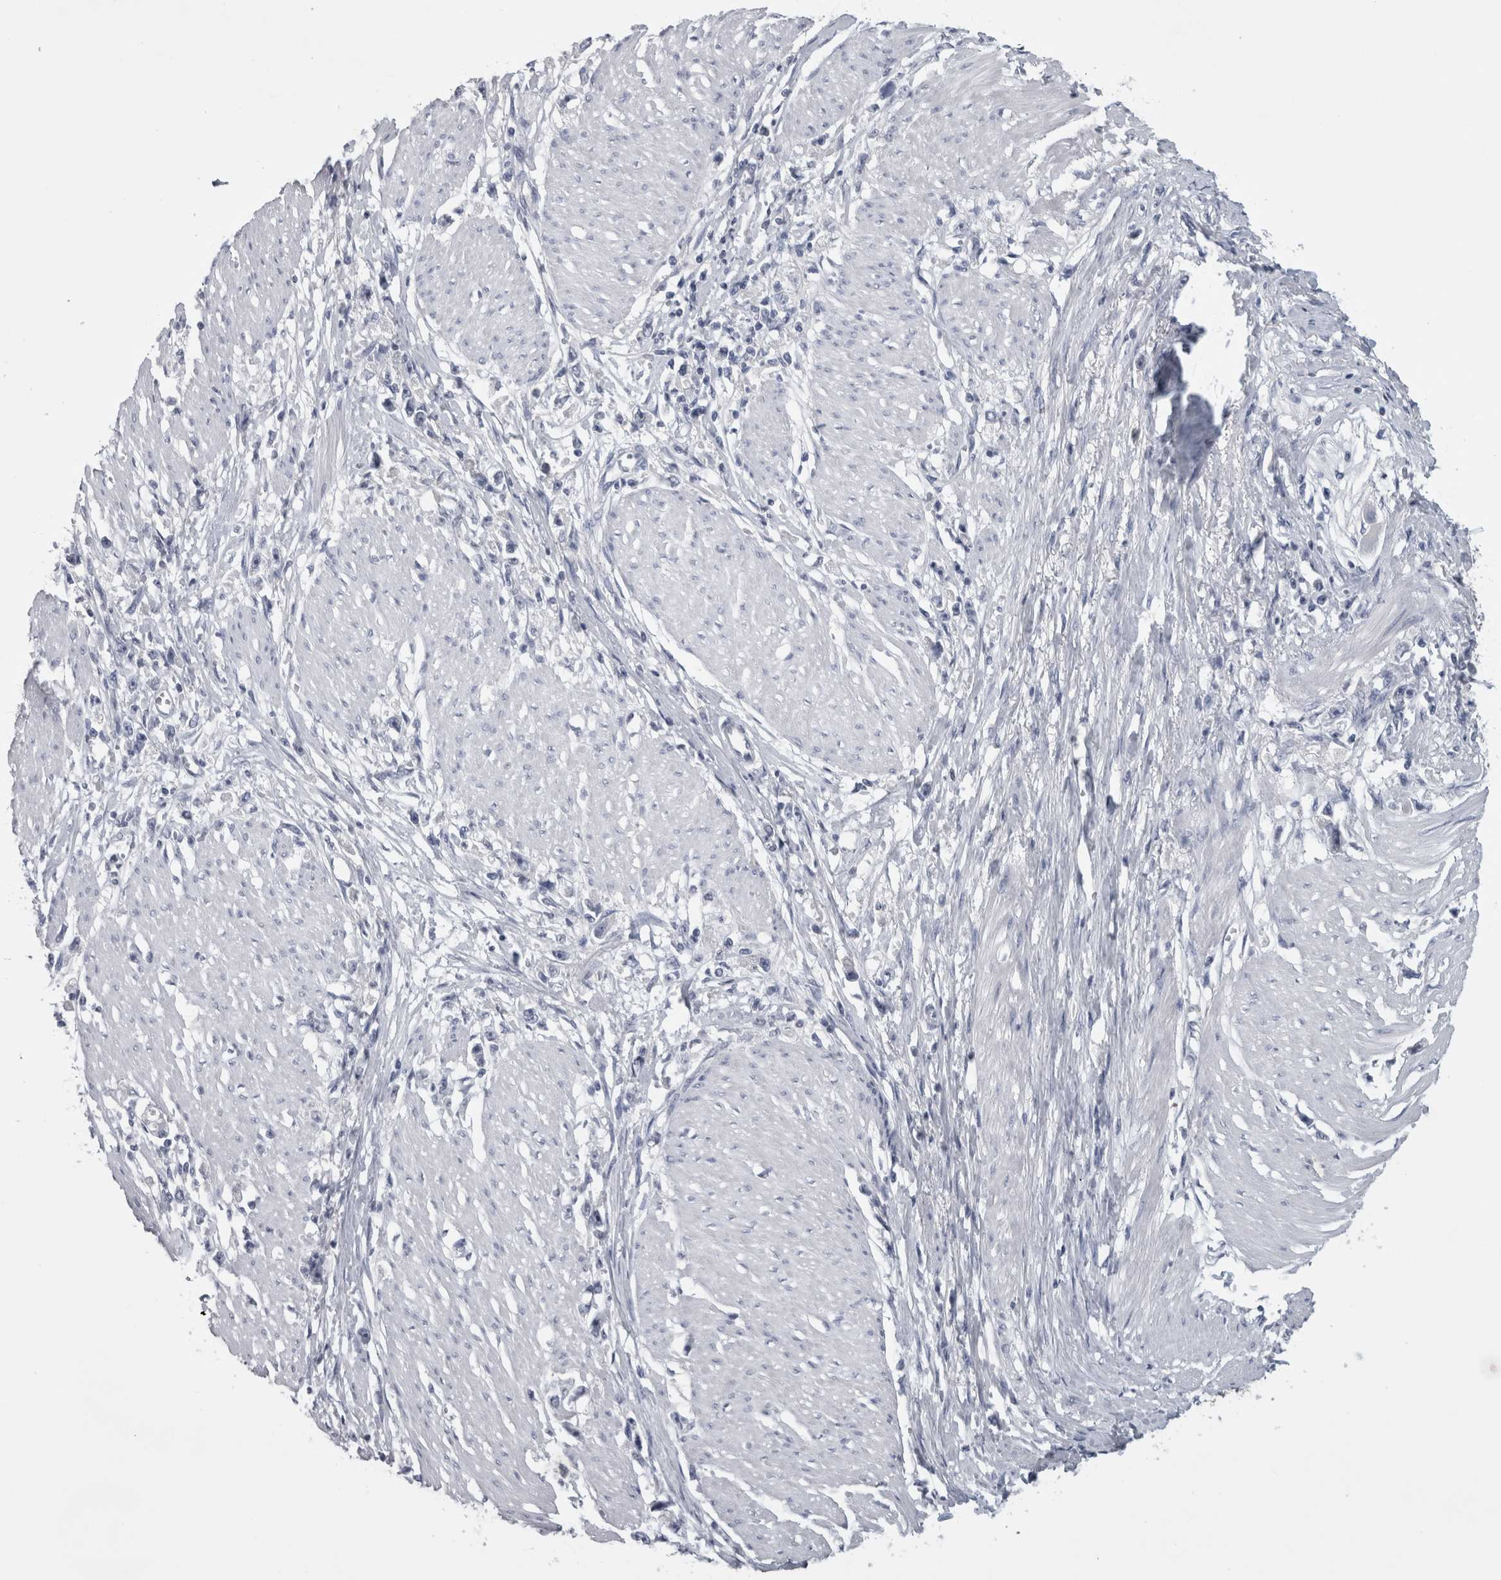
{"staining": {"intensity": "negative", "quantity": "none", "location": "none"}, "tissue": "stomach cancer", "cell_type": "Tumor cells", "image_type": "cancer", "snomed": [{"axis": "morphology", "description": "Adenocarcinoma, NOS"}, {"axis": "topography", "description": "Stomach"}], "caption": "High power microscopy photomicrograph of an immunohistochemistry image of stomach adenocarcinoma, revealing no significant positivity in tumor cells.", "gene": "NAPRT", "patient": {"sex": "female", "age": 59}}